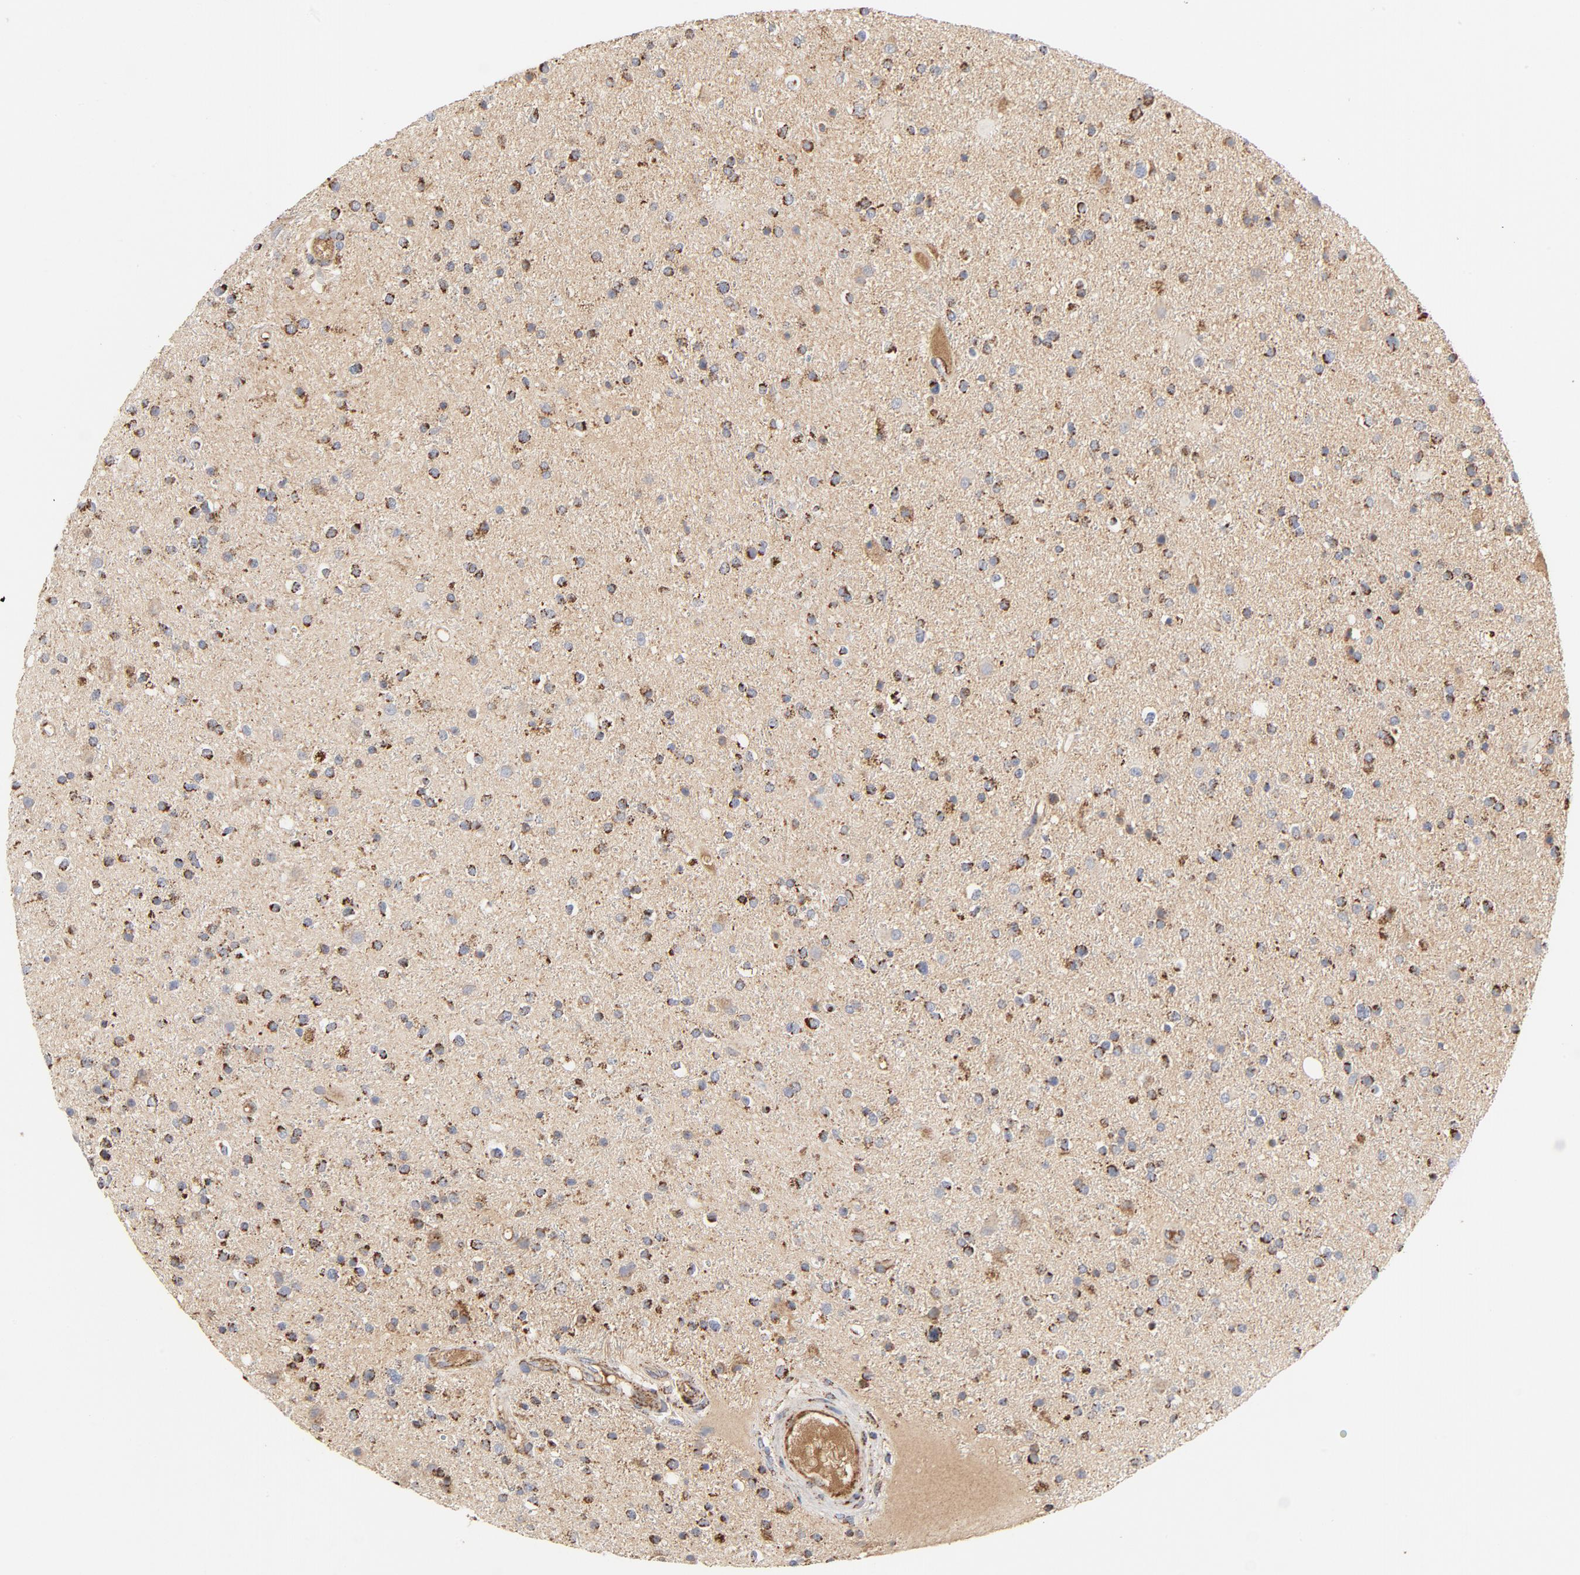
{"staining": {"intensity": "strong", "quantity": "25%-75%", "location": "cytoplasmic/membranous"}, "tissue": "glioma", "cell_type": "Tumor cells", "image_type": "cancer", "snomed": [{"axis": "morphology", "description": "Glioma, malignant, High grade"}, {"axis": "topography", "description": "Brain"}], "caption": "Immunohistochemistry staining of glioma, which displays high levels of strong cytoplasmic/membranous expression in approximately 25%-75% of tumor cells indicating strong cytoplasmic/membranous protein staining. The staining was performed using DAB (brown) for protein detection and nuclei were counterstained in hematoxylin (blue).", "gene": "PCNX4", "patient": {"sex": "male", "age": 33}}